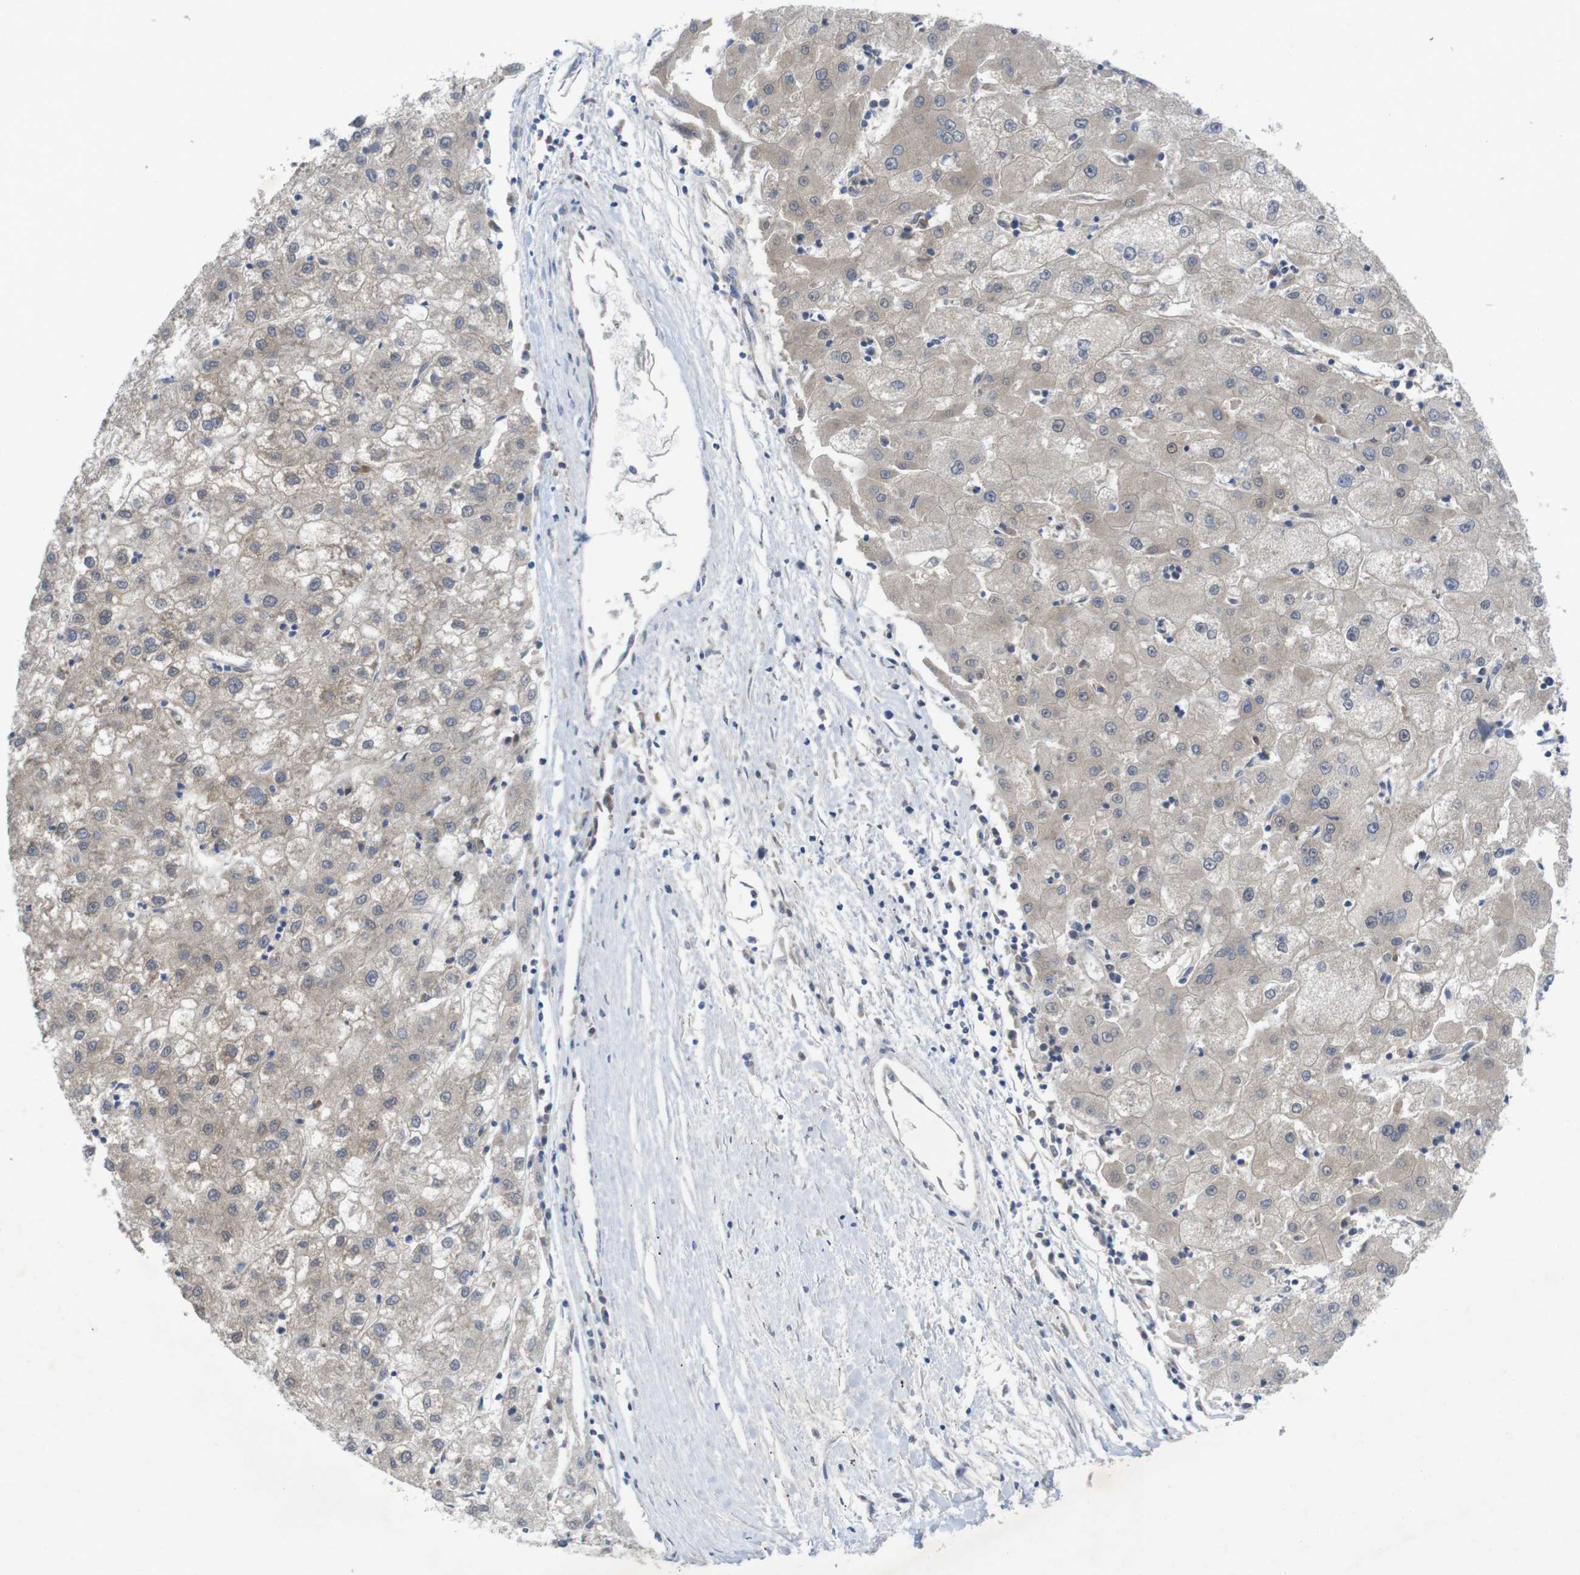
{"staining": {"intensity": "weak", "quantity": ">75%", "location": "cytoplasmic/membranous"}, "tissue": "liver cancer", "cell_type": "Tumor cells", "image_type": "cancer", "snomed": [{"axis": "morphology", "description": "Carcinoma, Hepatocellular, NOS"}, {"axis": "topography", "description": "Liver"}], "caption": "Weak cytoplasmic/membranous staining is appreciated in about >75% of tumor cells in liver cancer.", "gene": "BCAR3", "patient": {"sex": "male", "age": 72}}